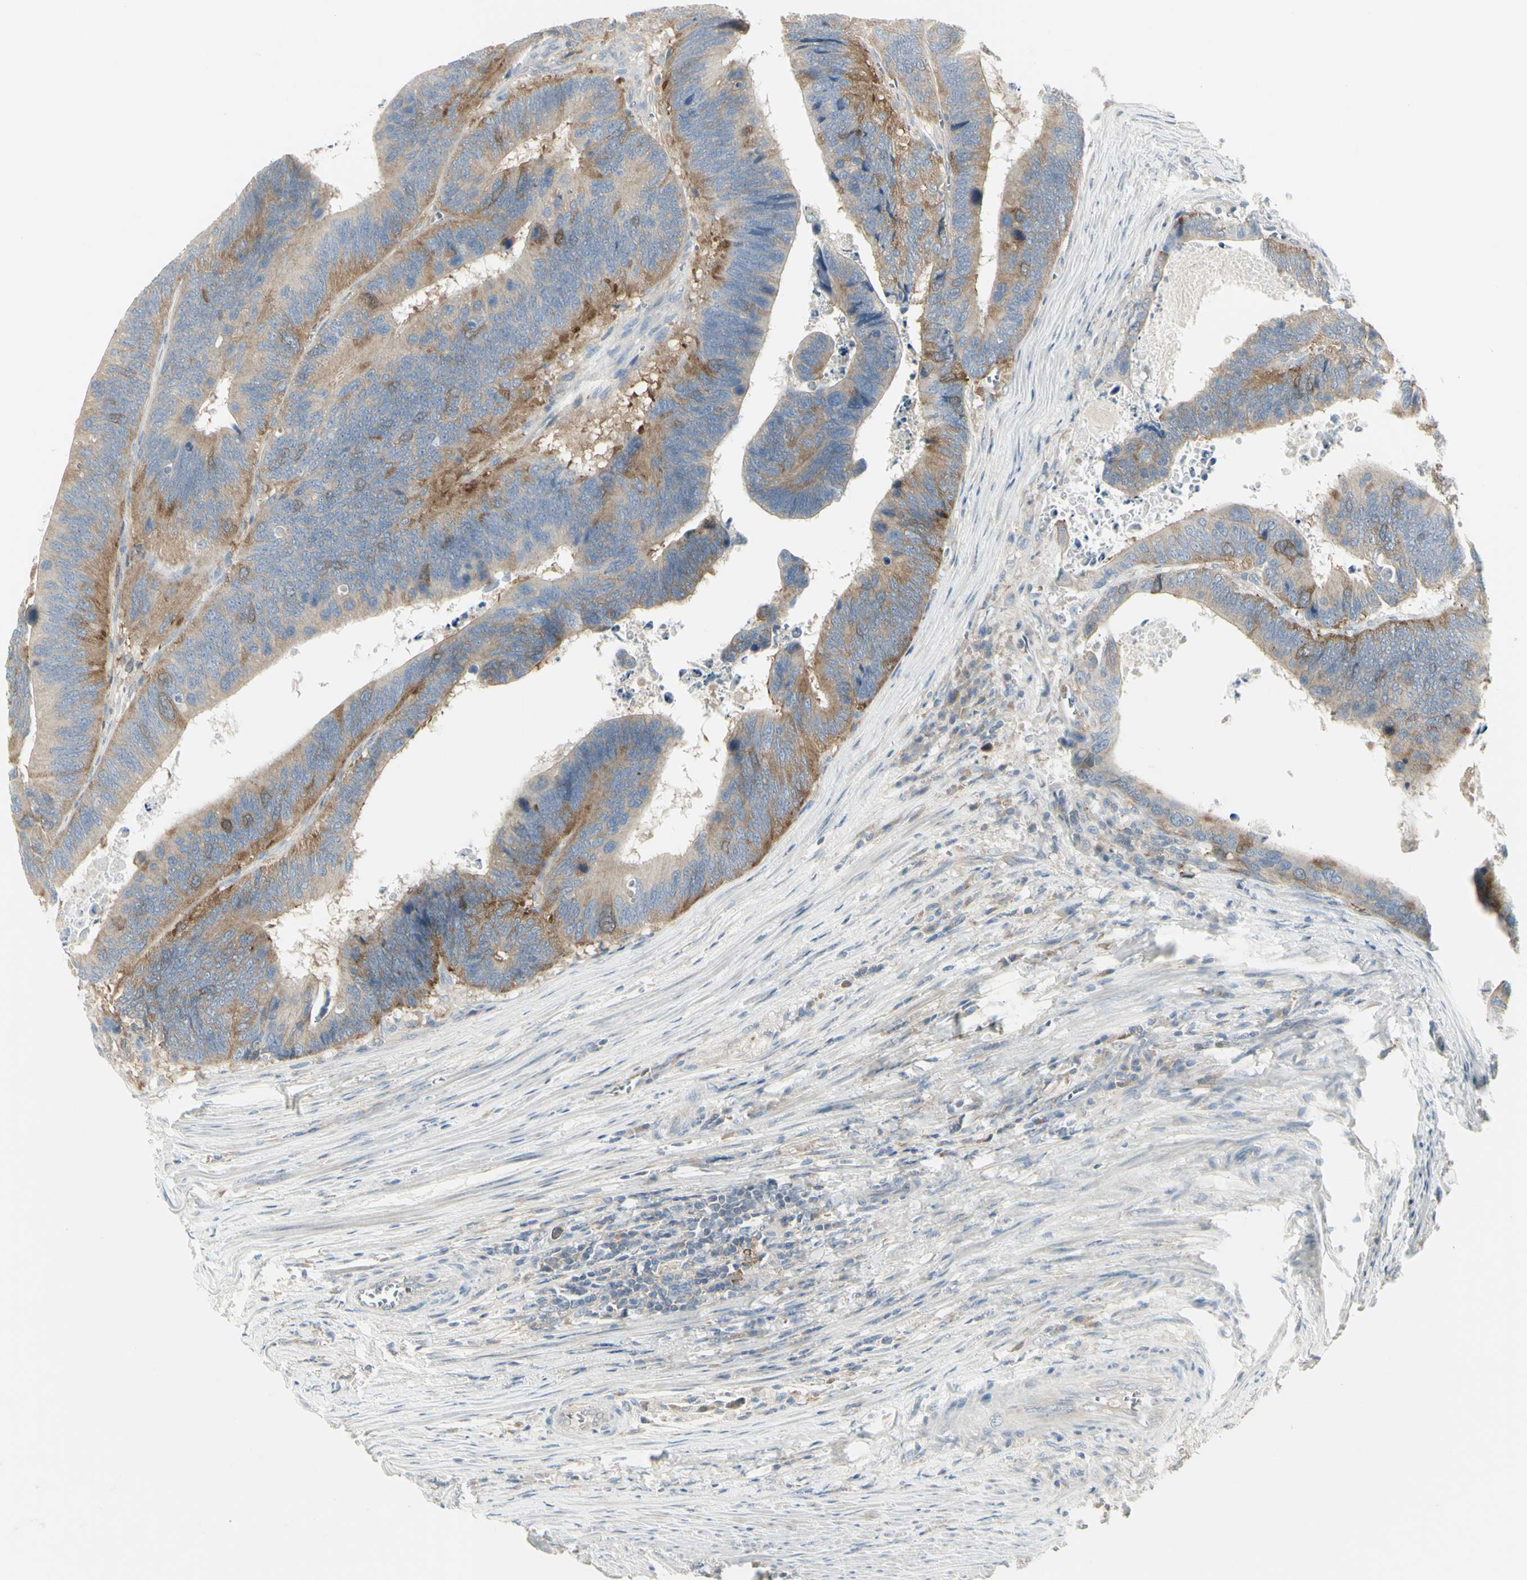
{"staining": {"intensity": "moderate", "quantity": "25%-75%", "location": "cytoplasmic/membranous"}, "tissue": "colorectal cancer", "cell_type": "Tumor cells", "image_type": "cancer", "snomed": [{"axis": "morphology", "description": "Adenocarcinoma, NOS"}, {"axis": "topography", "description": "Colon"}], "caption": "High-magnification brightfield microscopy of colorectal cancer stained with DAB (brown) and counterstained with hematoxylin (blue). tumor cells exhibit moderate cytoplasmic/membranous expression is appreciated in approximately25%-75% of cells.", "gene": "CCNB2", "patient": {"sex": "male", "age": 72}}